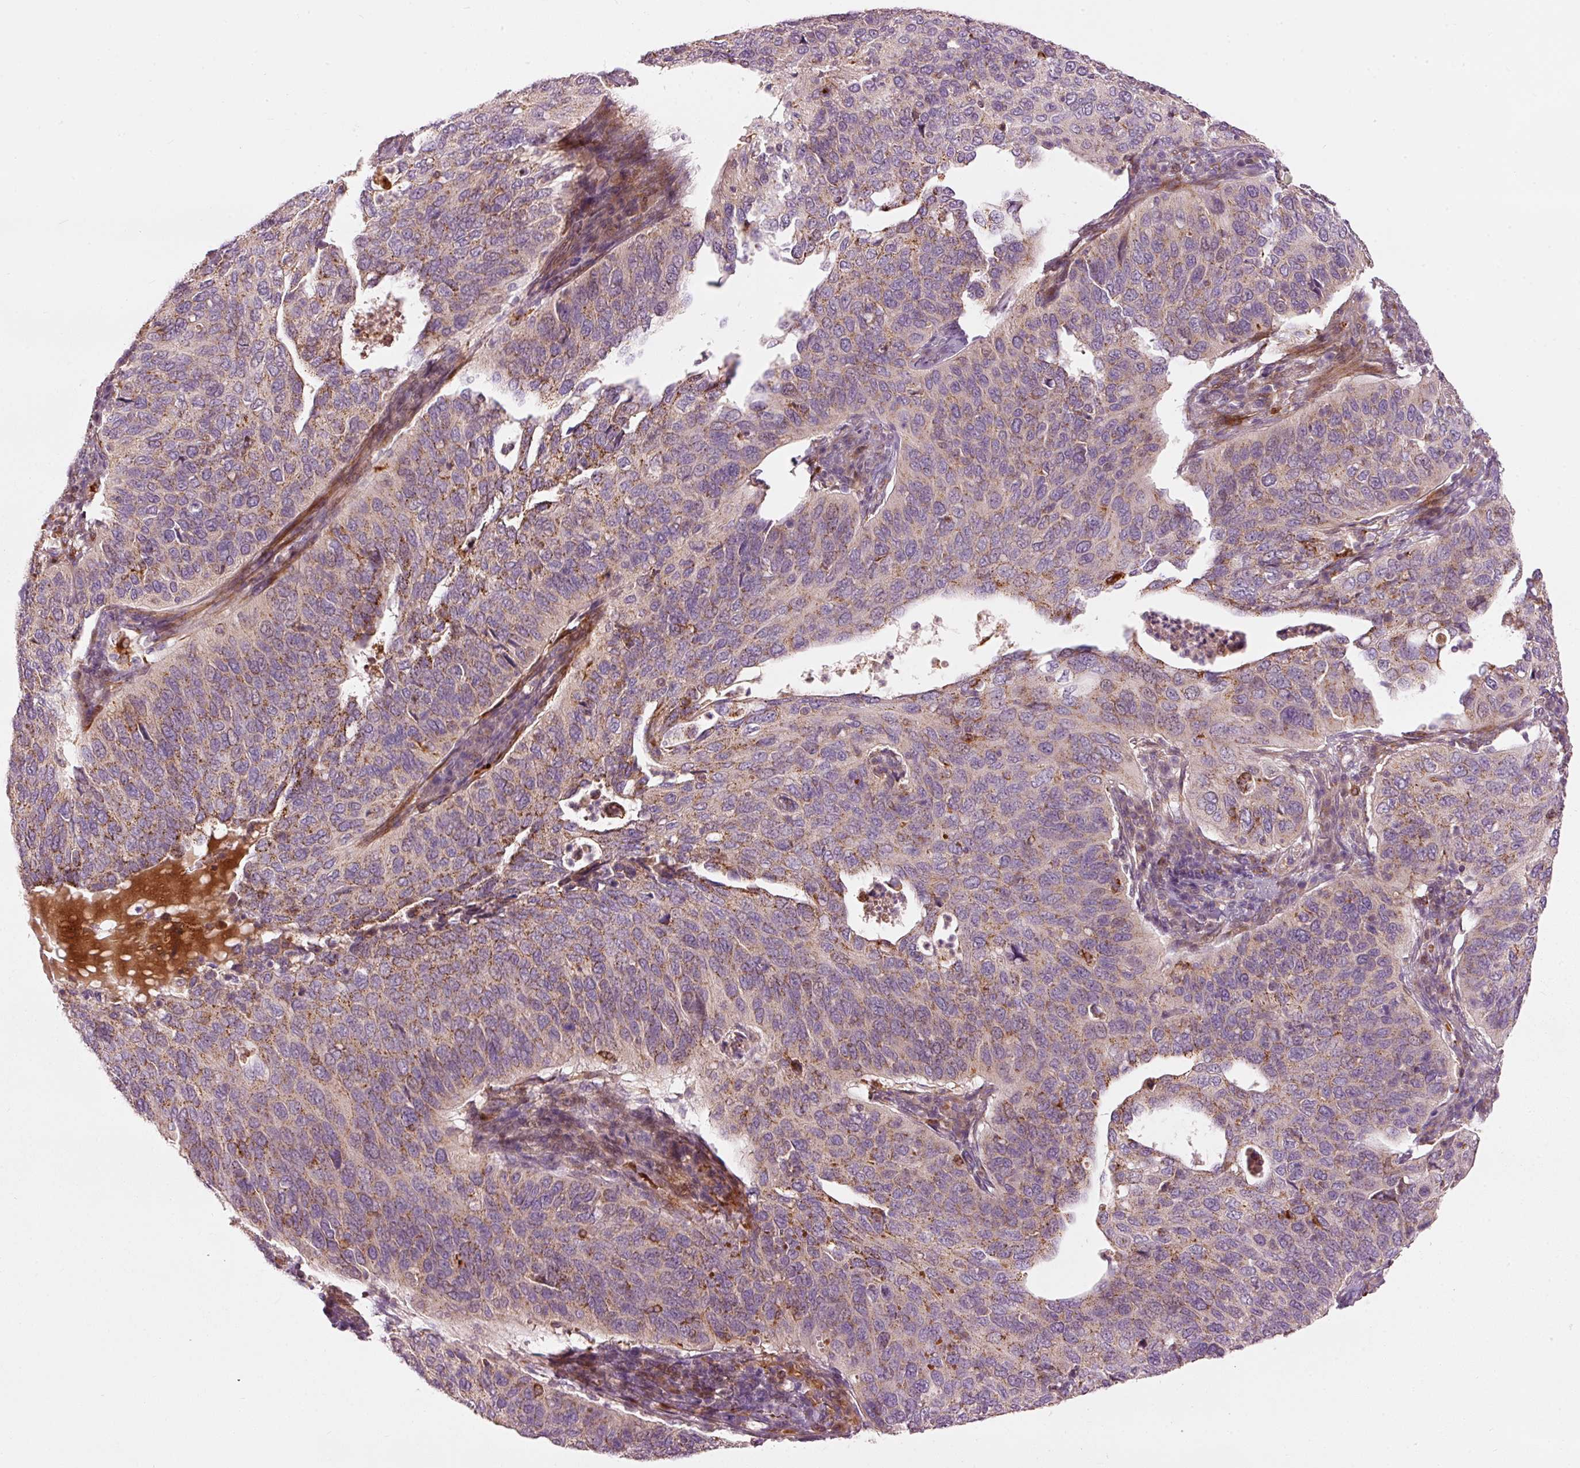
{"staining": {"intensity": "moderate", "quantity": "25%-75%", "location": "cytoplasmic/membranous"}, "tissue": "cervical cancer", "cell_type": "Tumor cells", "image_type": "cancer", "snomed": [{"axis": "morphology", "description": "Squamous cell carcinoma, NOS"}, {"axis": "topography", "description": "Cervix"}], "caption": "Tumor cells exhibit medium levels of moderate cytoplasmic/membranous positivity in approximately 25%-75% of cells in human cervical cancer.", "gene": "KLHL21", "patient": {"sex": "female", "age": 36}}